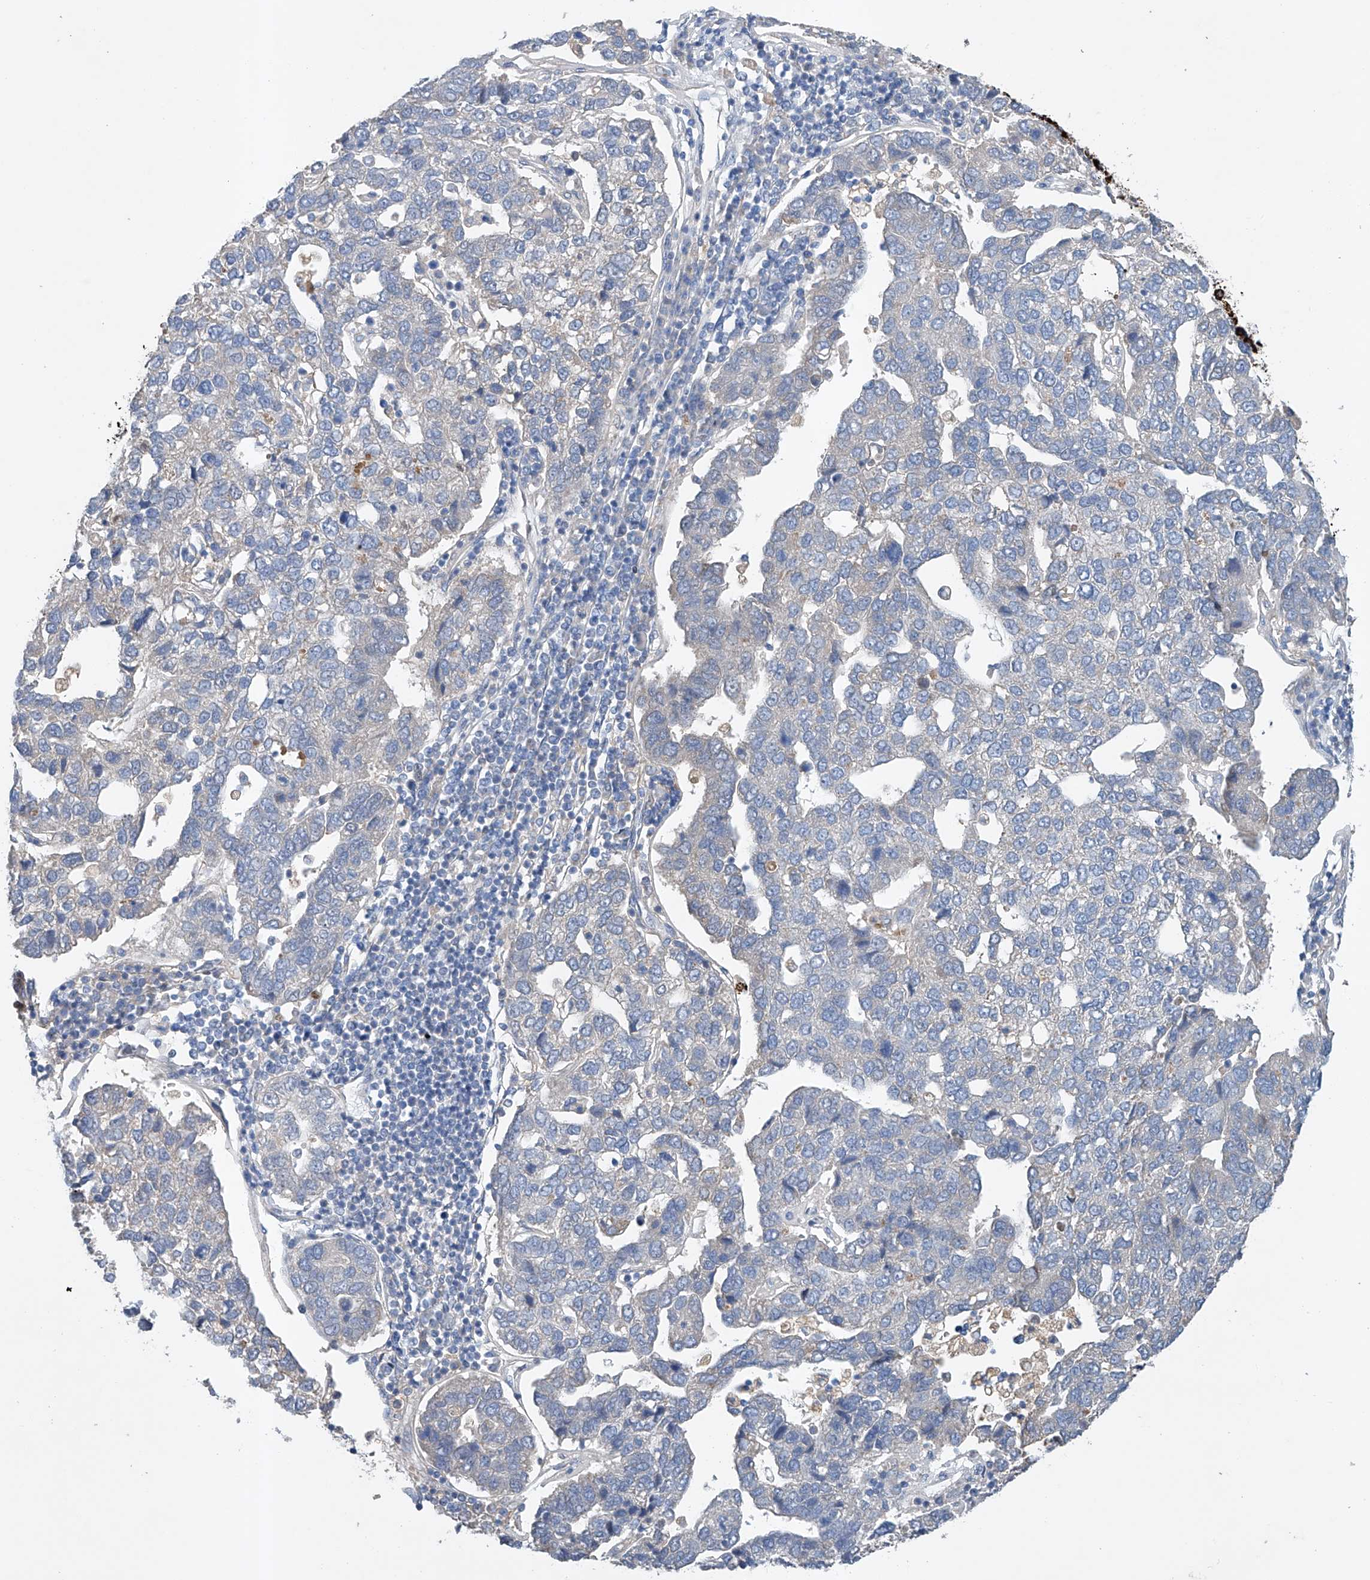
{"staining": {"intensity": "negative", "quantity": "none", "location": "none"}, "tissue": "pancreatic cancer", "cell_type": "Tumor cells", "image_type": "cancer", "snomed": [{"axis": "morphology", "description": "Adenocarcinoma, NOS"}, {"axis": "topography", "description": "Pancreas"}], "caption": "Immunohistochemistry (IHC) of pancreatic cancer demonstrates no positivity in tumor cells.", "gene": "GPC4", "patient": {"sex": "female", "age": 61}}